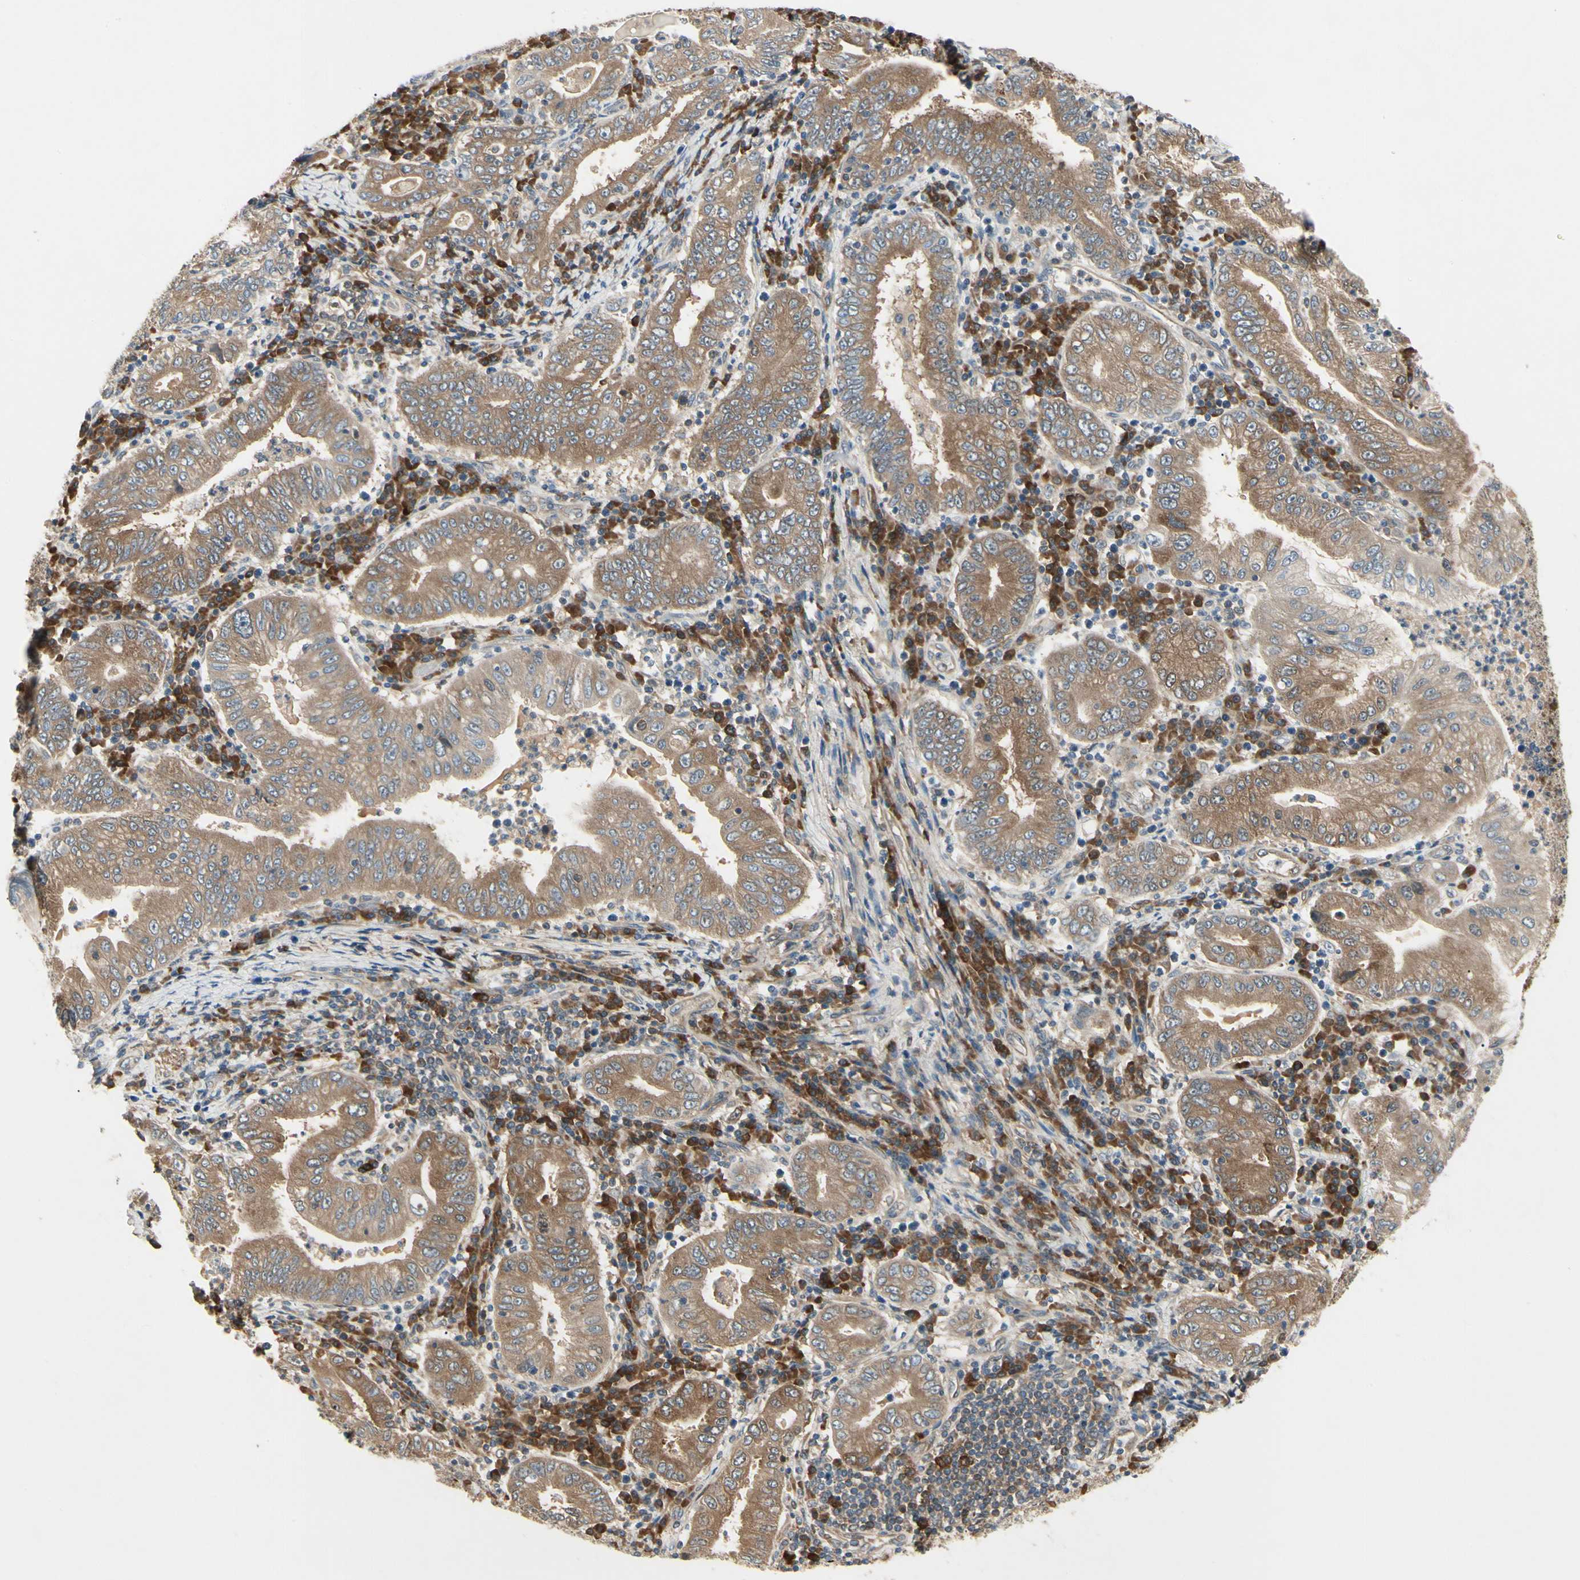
{"staining": {"intensity": "moderate", "quantity": ">75%", "location": "cytoplasmic/membranous"}, "tissue": "stomach cancer", "cell_type": "Tumor cells", "image_type": "cancer", "snomed": [{"axis": "morphology", "description": "Normal tissue, NOS"}, {"axis": "morphology", "description": "Adenocarcinoma, NOS"}, {"axis": "topography", "description": "Esophagus"}, {"axis": "topography", "description": "Stomach, upper"}, {"axis": "topography", "description": "Peripheral nerve tissue"}], "caption": "Protein expression analysis of stomach cancer exhibits moderate cytoplasmic/membranous expression in about >75% of tumor cells.", "gene": "NME1-NME2", "patient": {"sex": "male", "age": 62}}